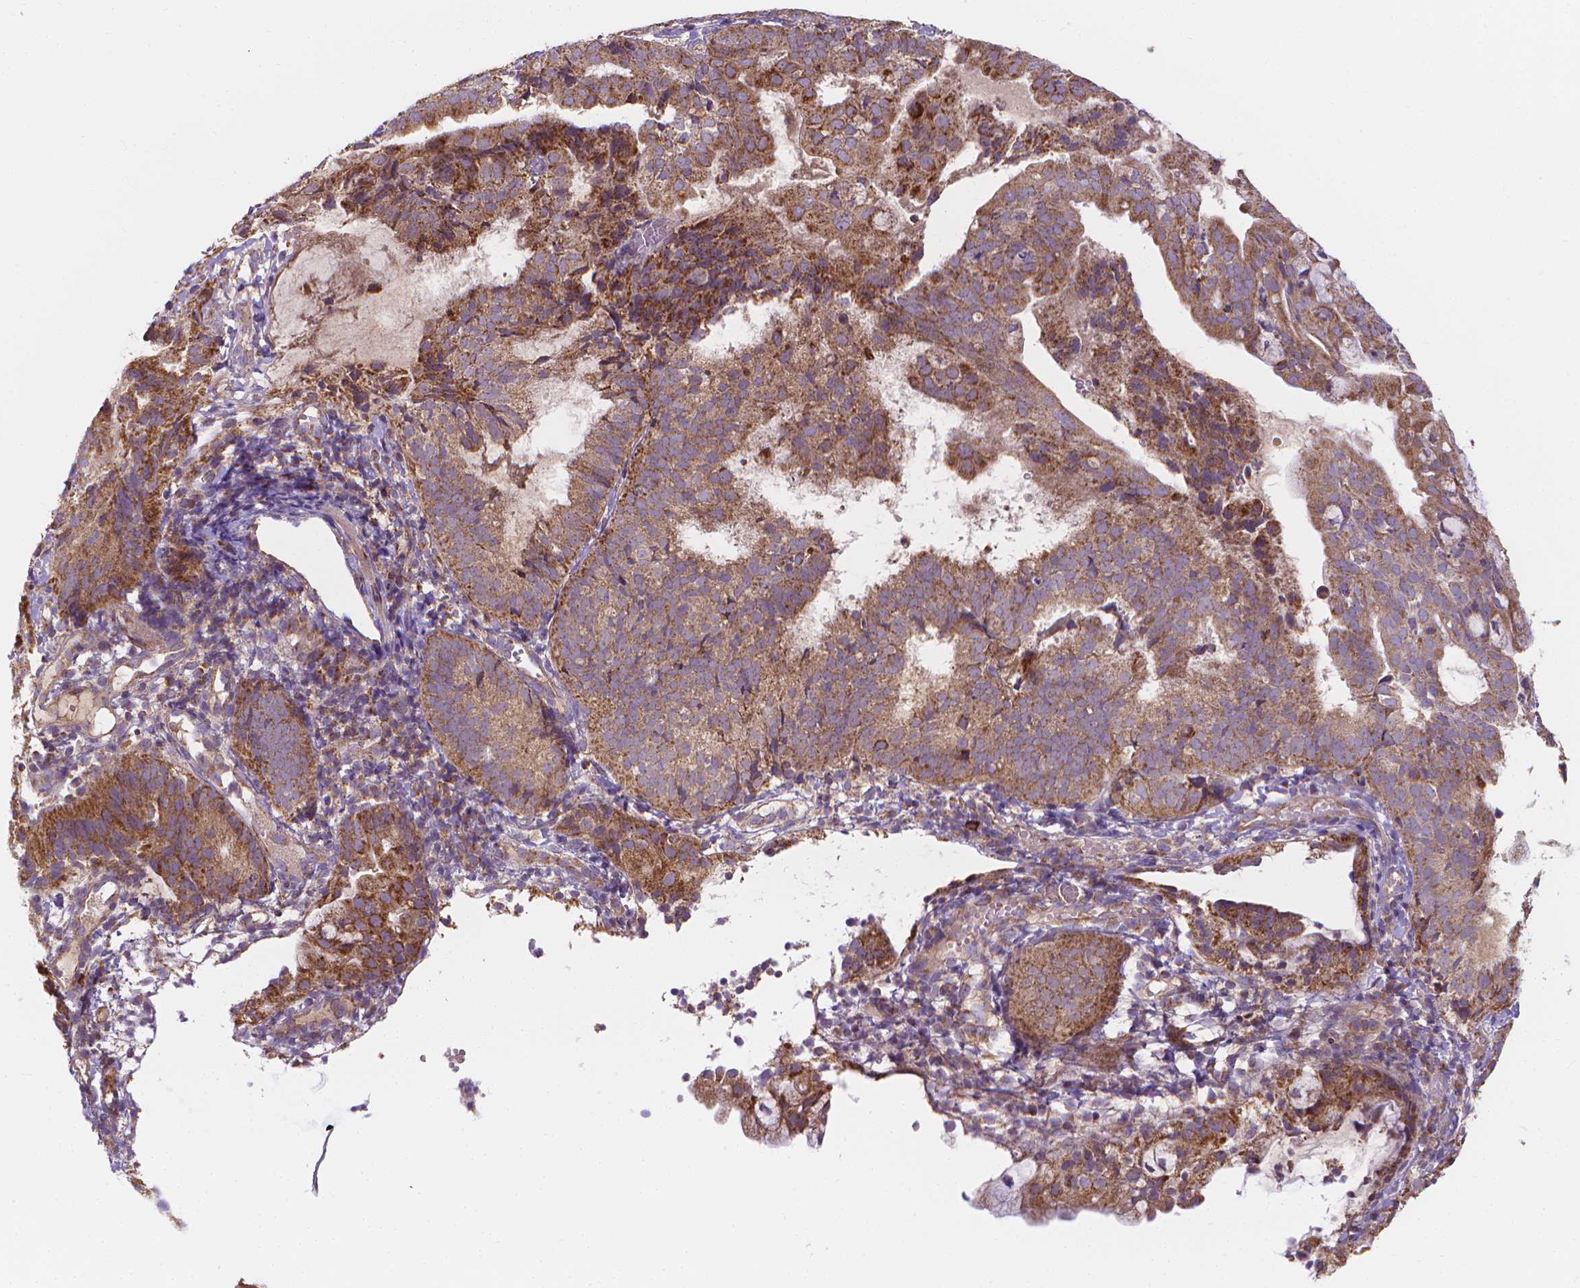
{"staining": {"intensity": "moderate", "quantity": ">75%", "location": "cytoplasmic/membranous"}, "tissue": "endometrial cancer", "cell_type": "Tumor cells", "image_type": "cancer", "snomed": [{"axis": "morphology", "description": "Adenocarcinoma, NOS"}, {"axis": "topography", "description": "Endometrium"}], "caption": "Tumor cells exhibit medium levels of moderate cytoplasmic/membranous expression in approximately >75% of cells in adenocarcinoma (endometrial).", "gene": "SNCAIP", "patient": {"sex": "female", "age": 80}}